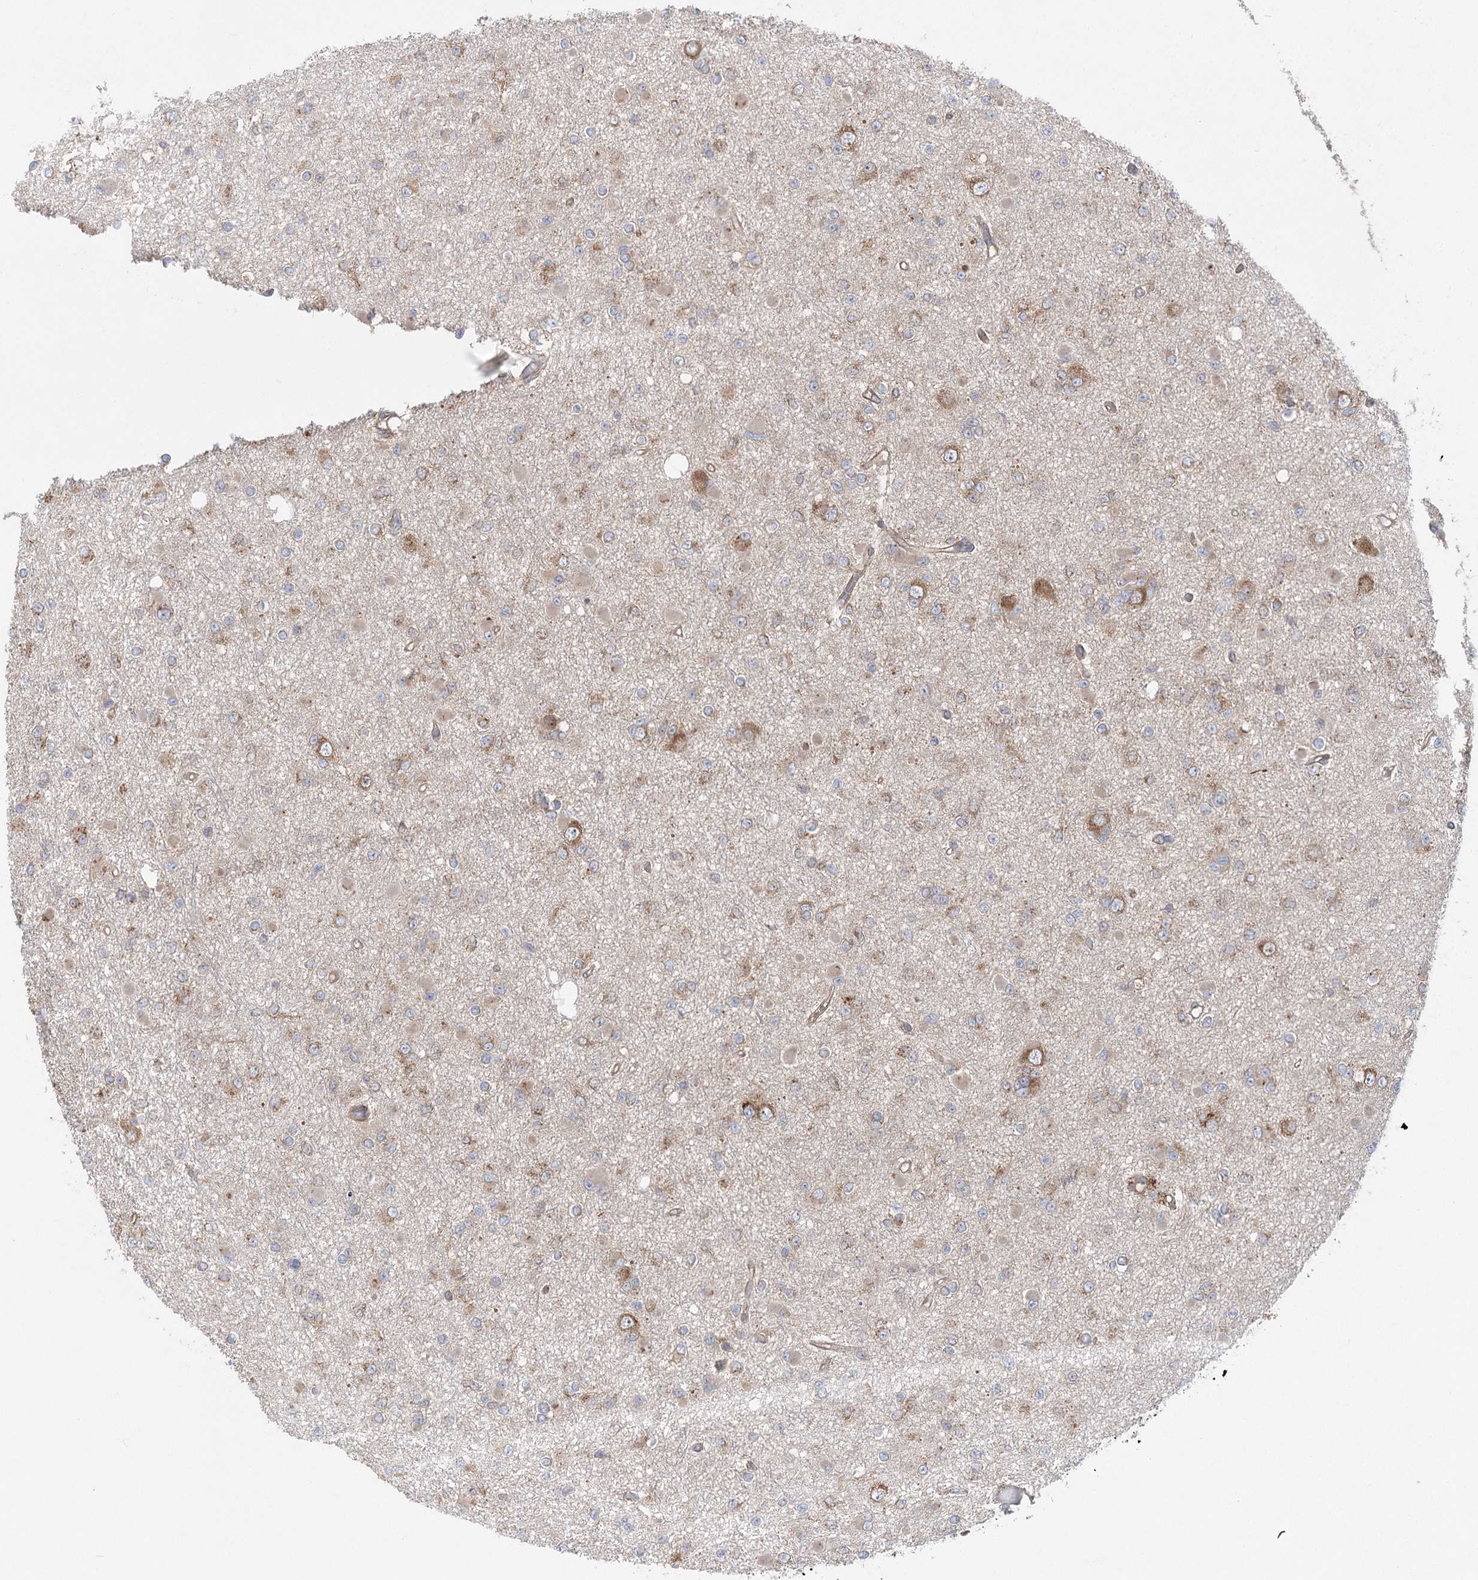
{"staining": {"intensity": "moderate", "quantity": "<25%", "location": "cytoplasmic/membranous"}, "tissue": "glioma", "cell_type": "Tumor cells", "image_type": "cancer", "snomed": [{"axis": "morphology", "description": "Glioma, malignant, Low grade"}, {"axis": "topography", "description": "Brain"}], "caption": "Human malignant glioma (low-grade) stained with a brown dye displays moderate cytoplasmic/membranous positive positivity in approximately <25% of tumor cells.", "gene": "EIF3A", "patient": {"sex": "female", "age": 22}}